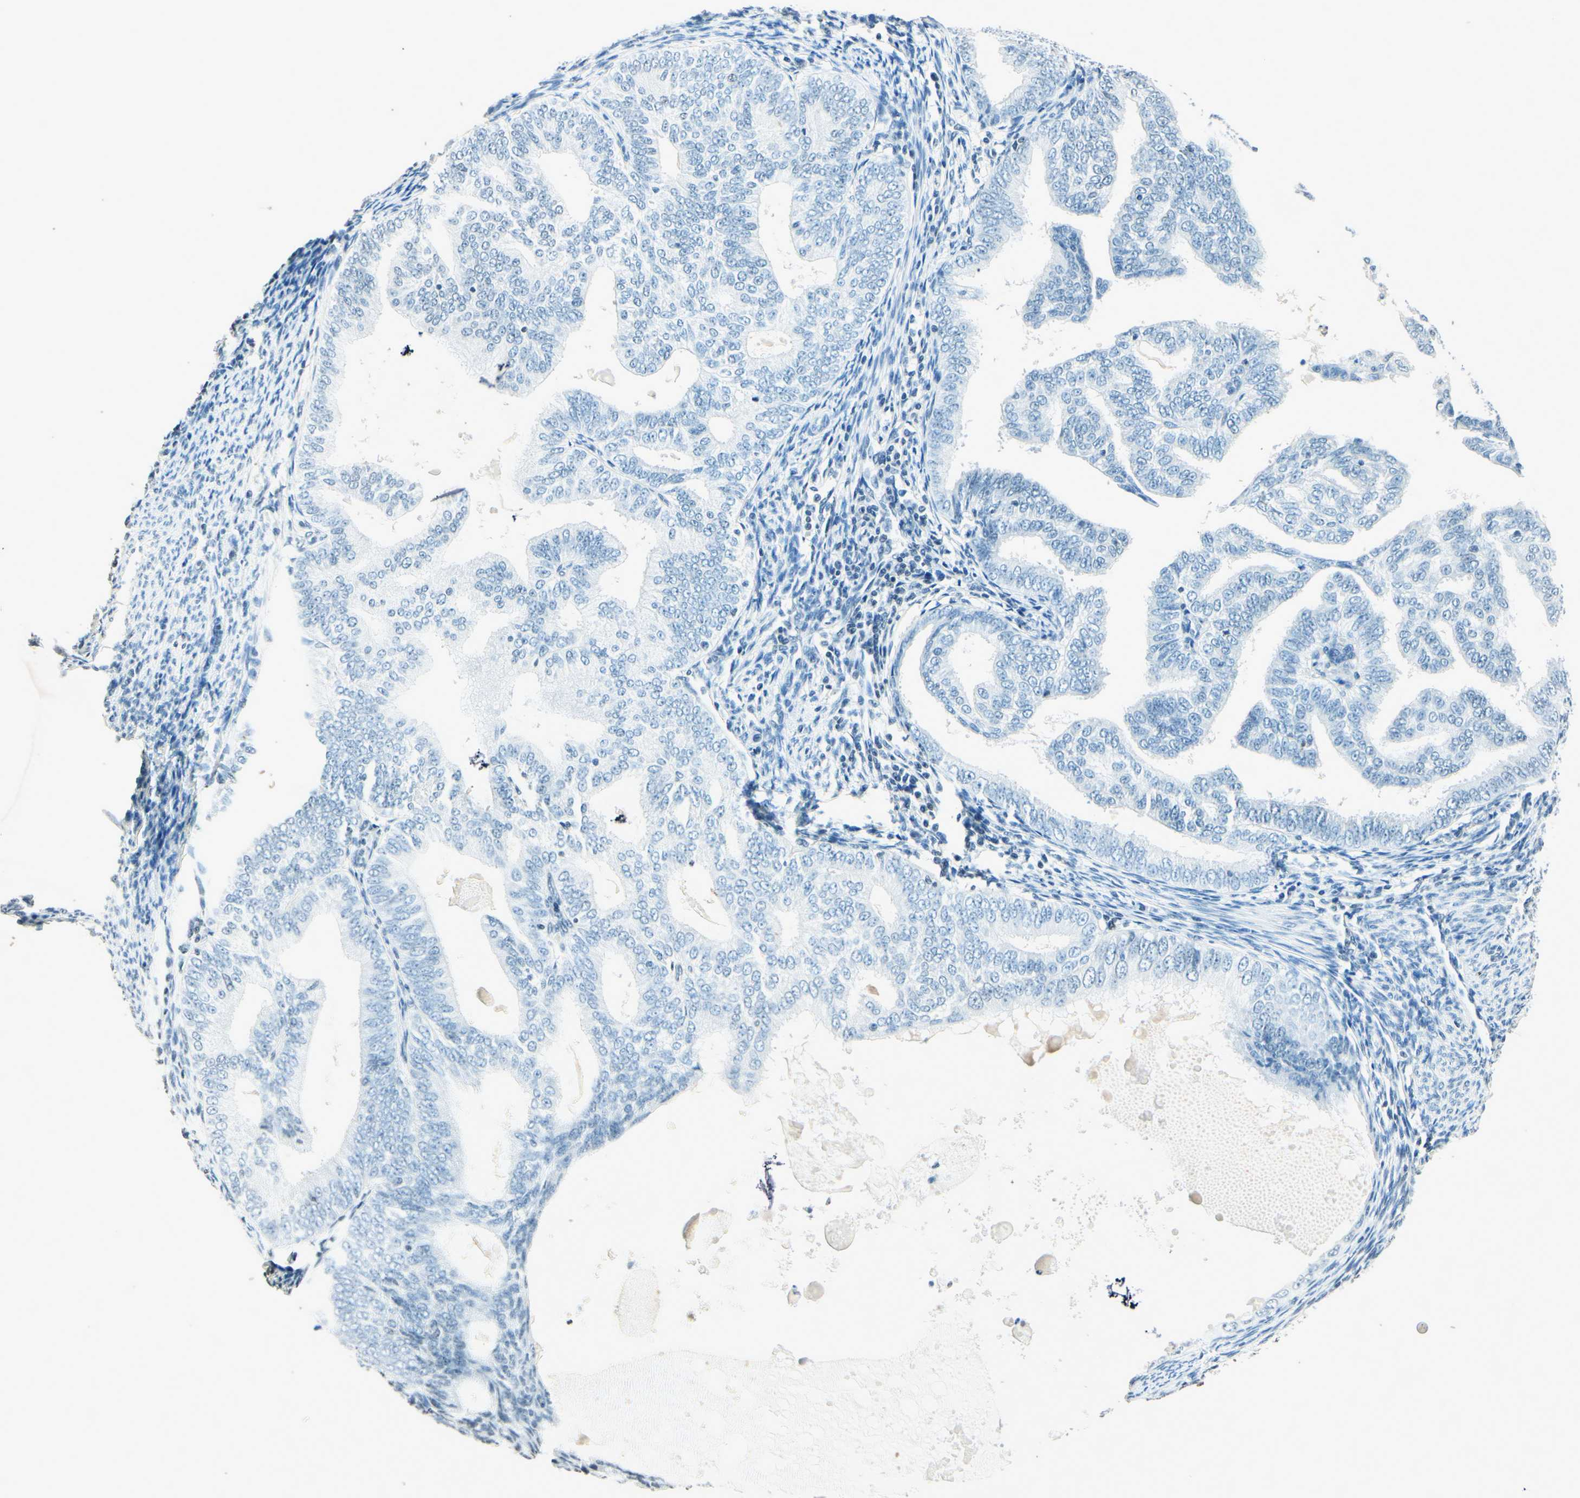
{"staining": {"intensity": "negative", "quantity": "none", "location": "none"}, "tissue": "endometrial cancer", "cell_type": "Tumor cells", "image_type": "cancer", "snomed": [{"axis": "morphology", "description": "Adenocarcinoma, NOS"}, {"axis": "topography", "description": "Endometrium"}], "caption": "Endometrial cancer (adenocarcinoma) stained for a protein using immunohistochemistry reveals no positivity tumor cells.", "gene": "MSH2", "patient": {"sex": "female", "age": 58}}